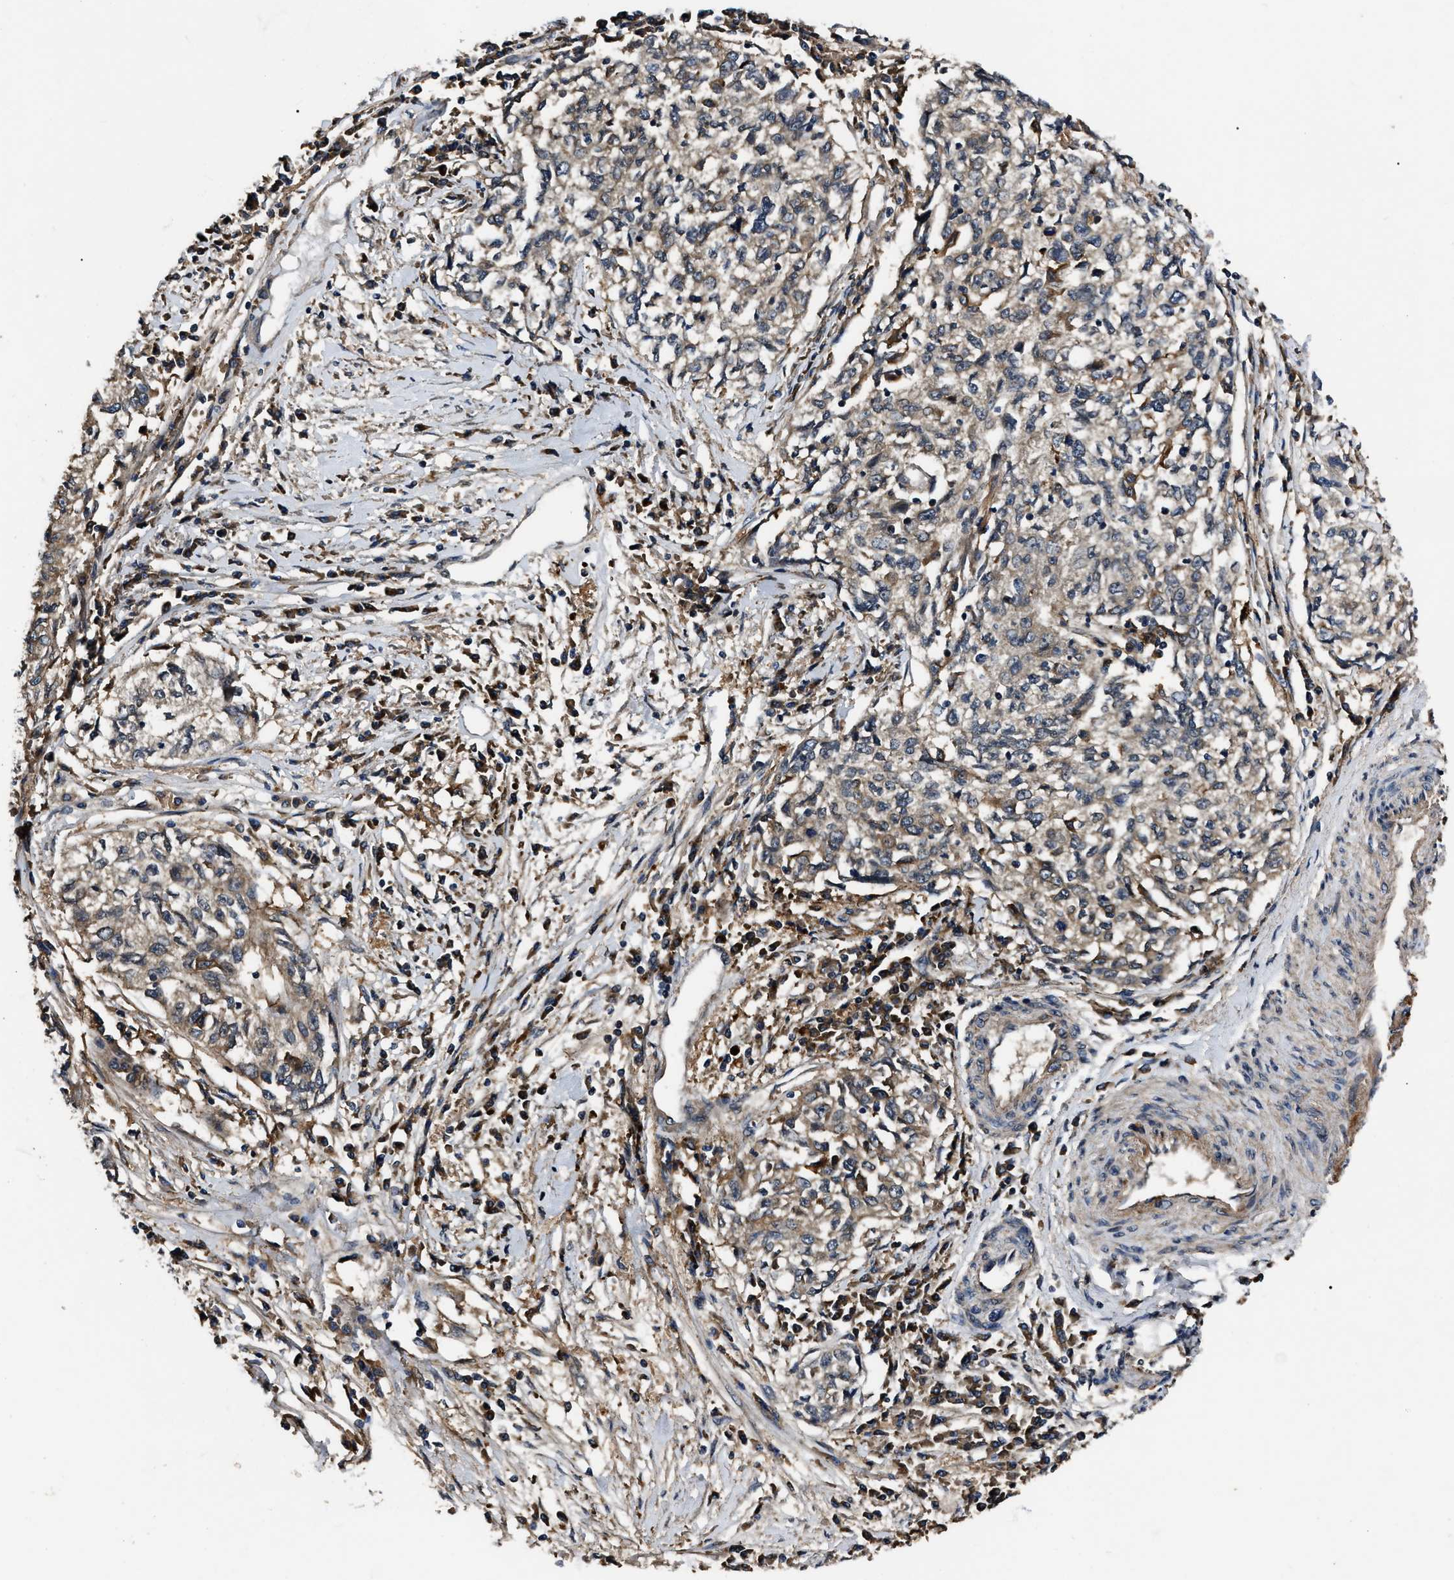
{"staining": {"intensity": "weak", "quantity": "<25%", "location": "cytoplasmic/membranous"}, "tissue": "cervical cancer", "cell_type": "Tumor cells", "image_type": "cancer", "snomed": [{"axis": "morphology", "description": "Squamous cell carcinoma, NOS"}, {"axis": "topography", "description": "Cervix"}], "caption": "The micrograph demonstrates no staining of tumor cells in squamous cell carcinoma (cervical).", "gene": "PPWD1", "patient": {"sex": "female", "age": 57}}